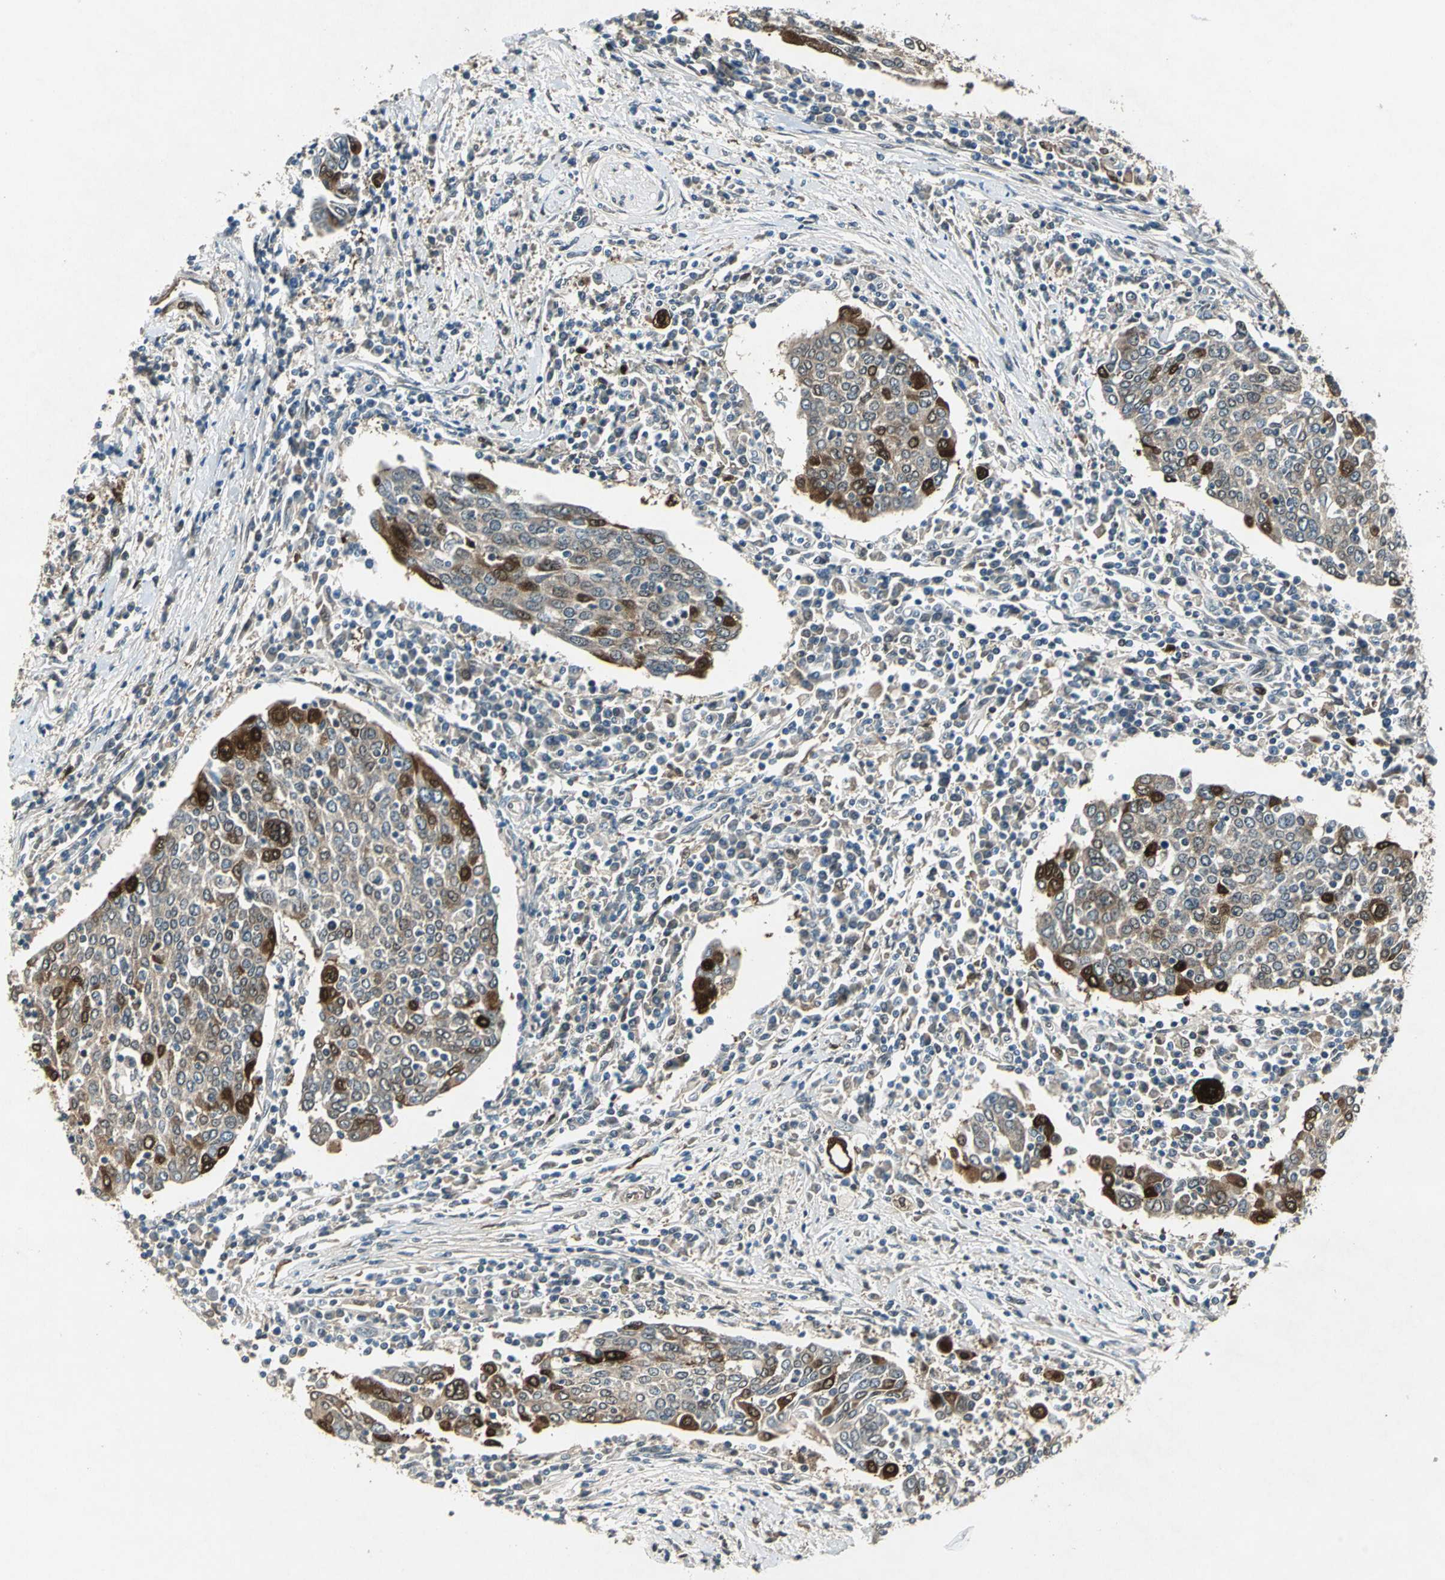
{"staining": {"intensity": "moderate", "quantity": ">75%", "location": "cytoplasmic/membranous,nuclear"}, "tissue": "cervical cancer", "cell_type": "Tumor cells", "image_type": "cancer", "snomed": [{"axis": "morphology", "description": "Squamous cell carcinoma, NOS"}, {"axis": "topography", "description": "Cervix"}], "caption": "A photomicrograph of cervical cancer (squamous cell carcinoma) stained for a protein demonstrates moderate cytoplasmic/membranous and nuclear brown staining in tumor cells.", "gene": "RRM2B", "patient": {"sex": "female", "age": 40}}